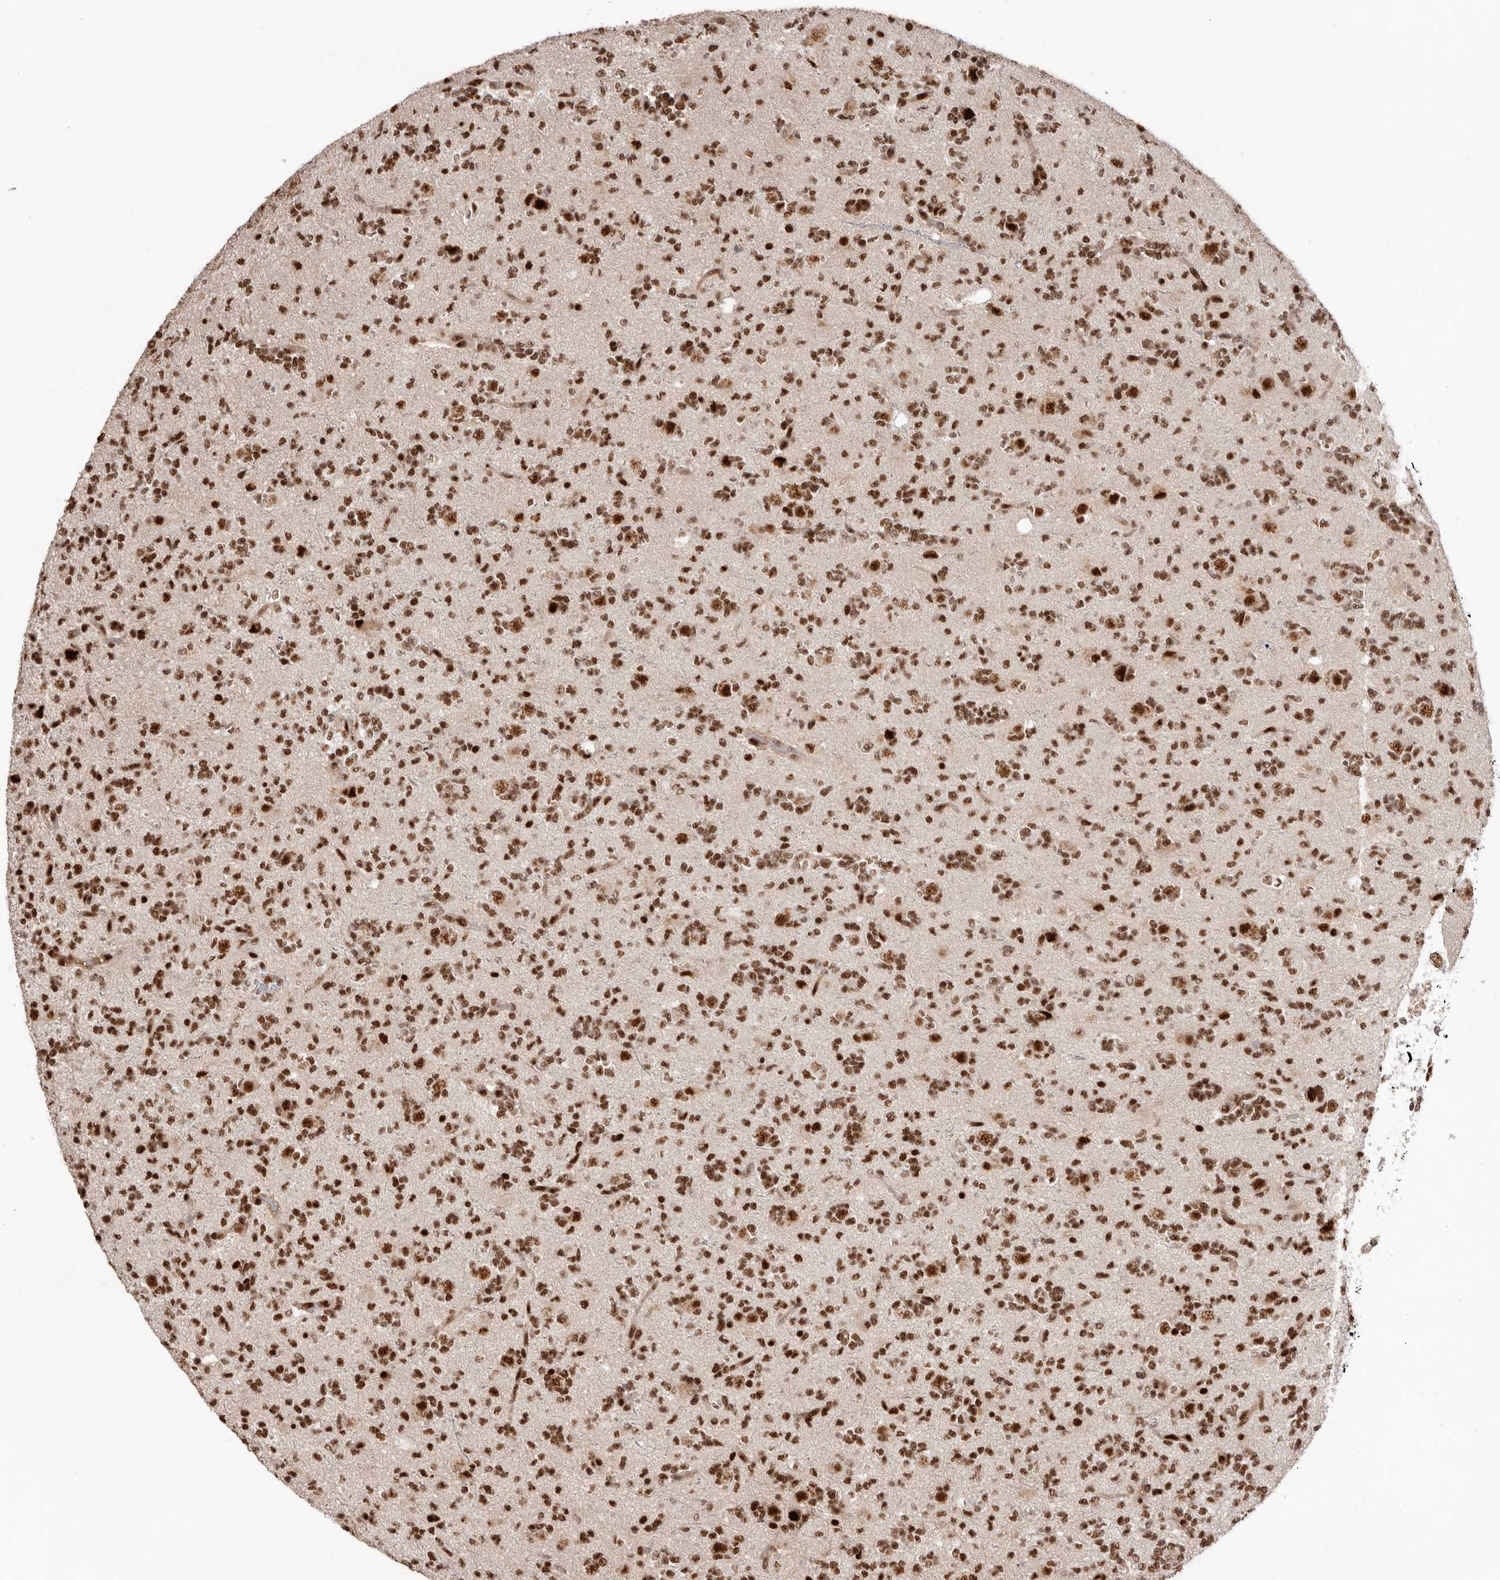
{"staining": {"intensity": "strong", "quantity": ">75%", "location": "nuclear"}, "tissue": "glioma", "cell_type": "Tumor cells", "image_type": "cancer", "snomed": [{"axis": "morphology", "description": "Glioma, malignant, High grade"}, {"axis": "topography", "description": "Brain"}], "caption": "A brown stain labels strong nuclear staining of a protein in malignant high-grade glioma tumor cells.", "gene": "CHTOP", "patient": {"sex": "female", "age": 62}}